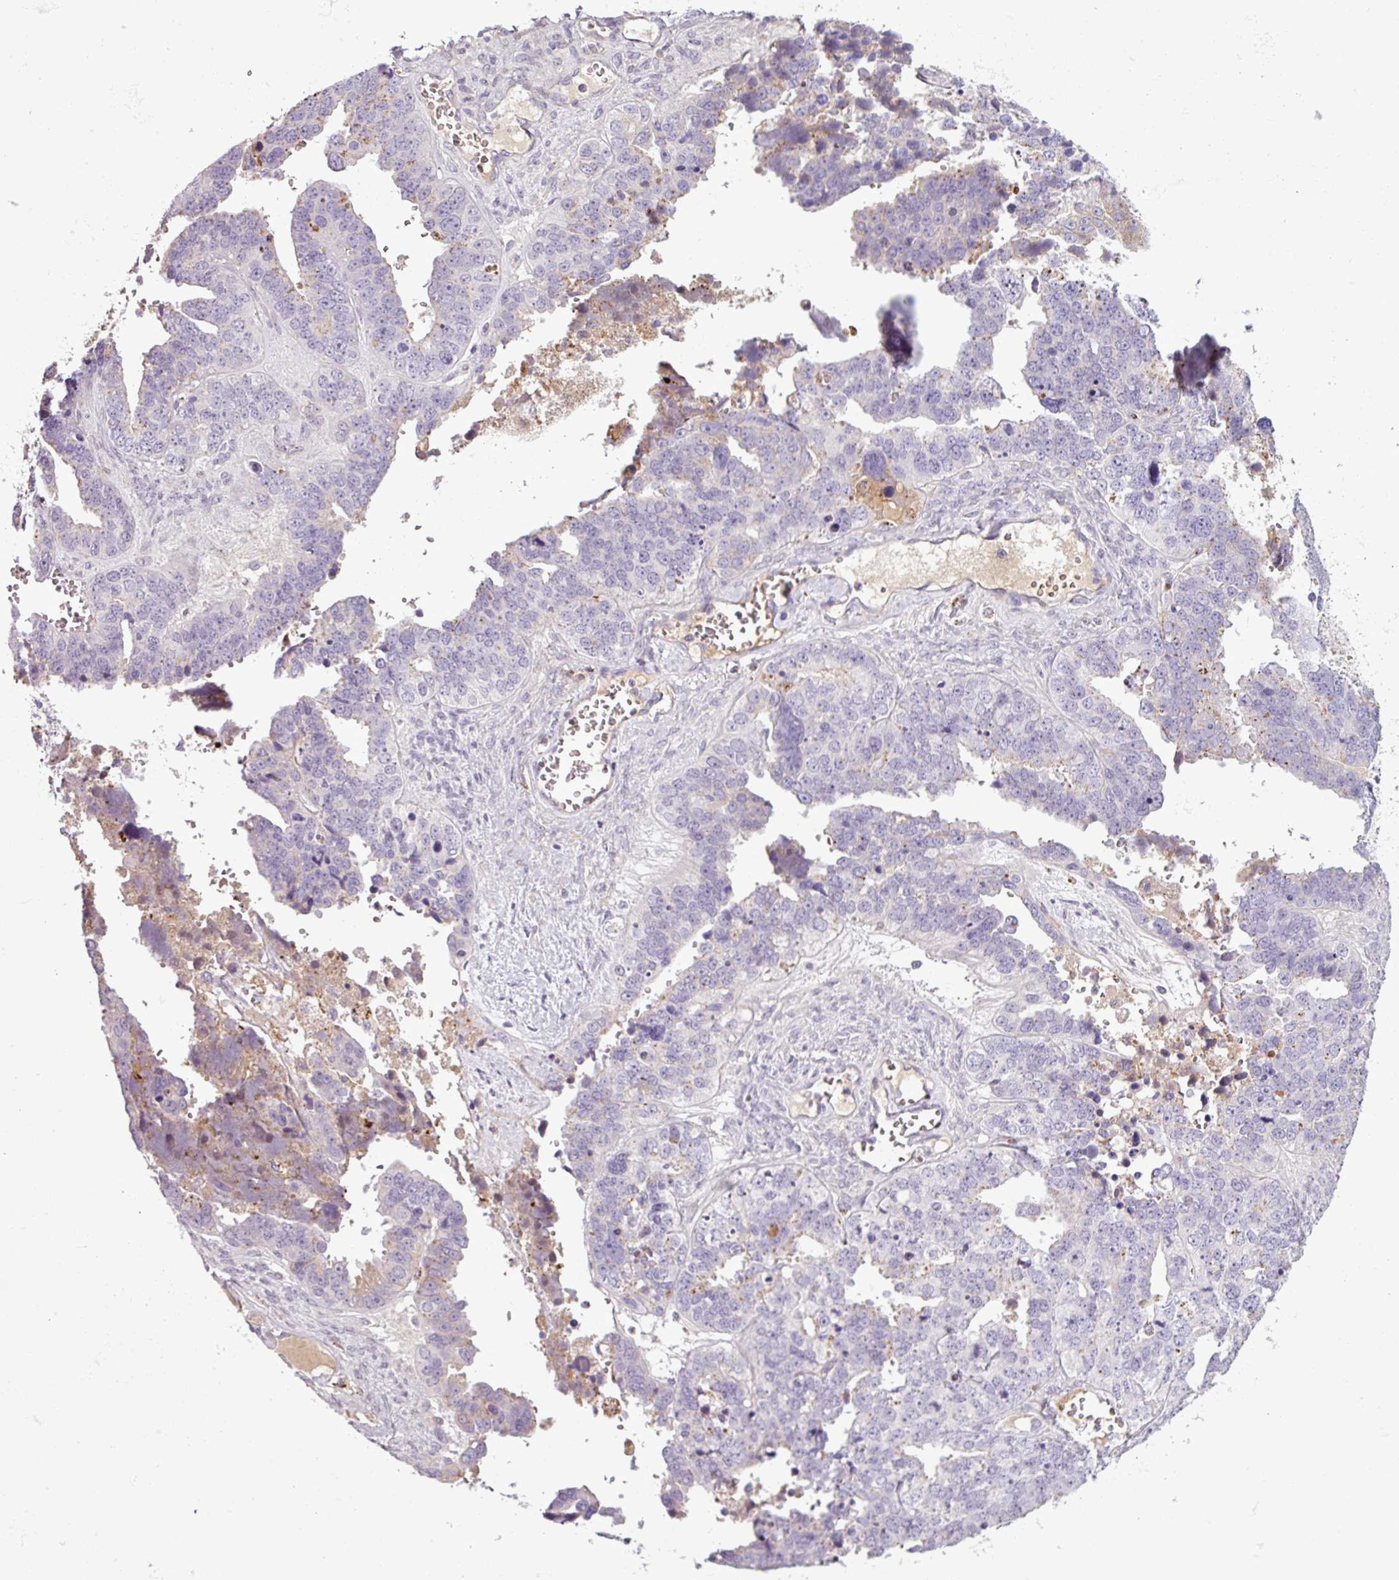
{"staining": {"intensity": "negative", "quantity": "none", "location": "none"}, "tissue": "ovarian cancer", "cell_type": "Tumor cells", "image_type": "cancer", "snomed": [{"axis": "morphology", "description": "Cystadenocarcinoma, serous, NOS"}, {"axis": "topography", "description": "Ovary"}], "caption": "A photomicrograph of human ovarian serous cystadenocarcinoma is negative for staining in tumor cells.", "gene": "C4B", "patient": {"sex": "female", "age": 76}}